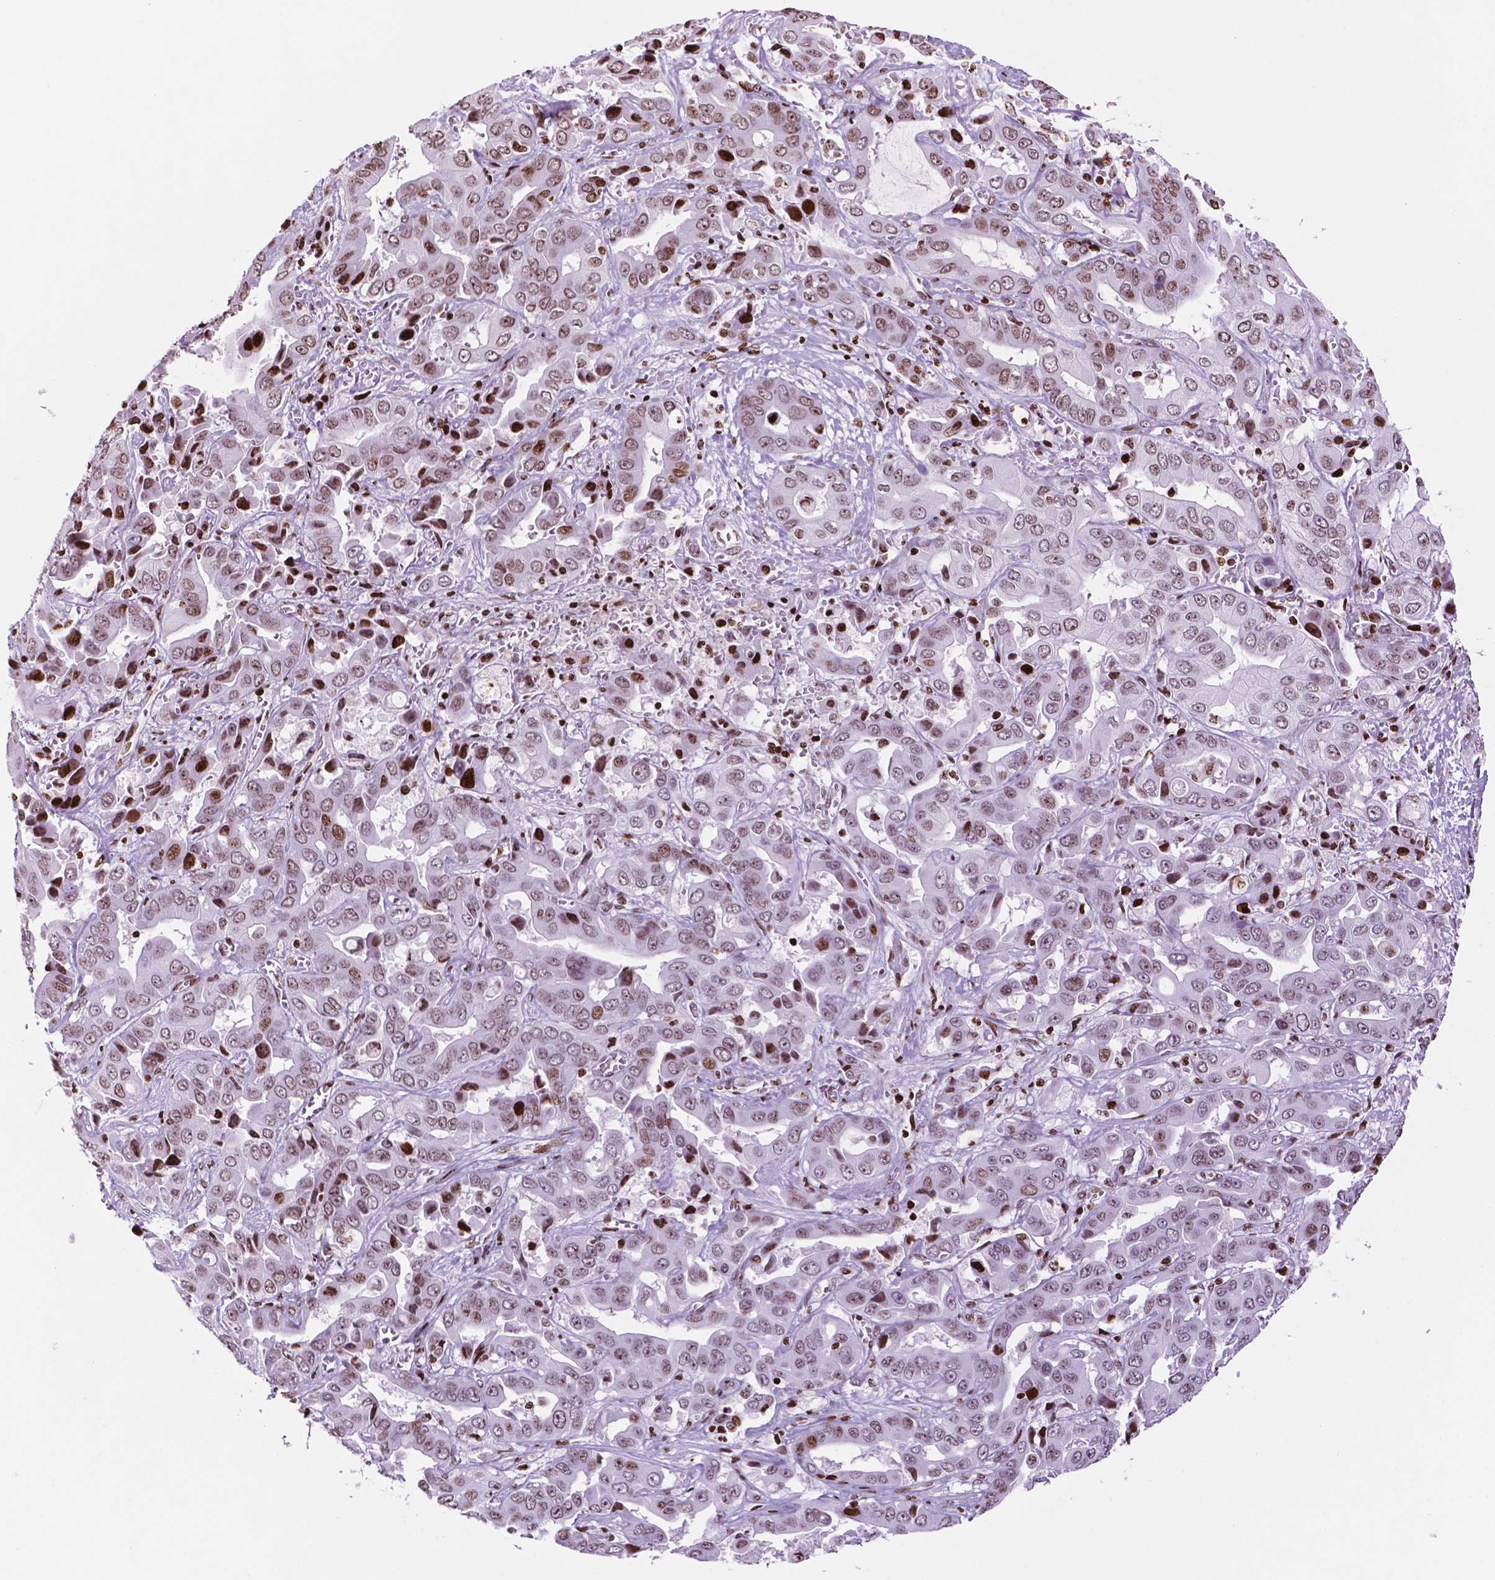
{"staining": {"intensity": "moderate", "quantity": ">75%", "location": "nuclear"}, "tissue": "liver cancer", "cell_type": "Tumor cells", "image_type": "cancer", "snomed": [{"axis": "morphology", "description": "Cholangiocarcinoma"}, {"axis": "topography", "description": "Liver"}], "caption": "This image reveals immunohistochemistry staining of human liver cancer, with medium moderate nuclear positivity in approximately >75% of tumor cells.", "gene": "TMEM250", "patient": {"sex": "female", "age": 52}}